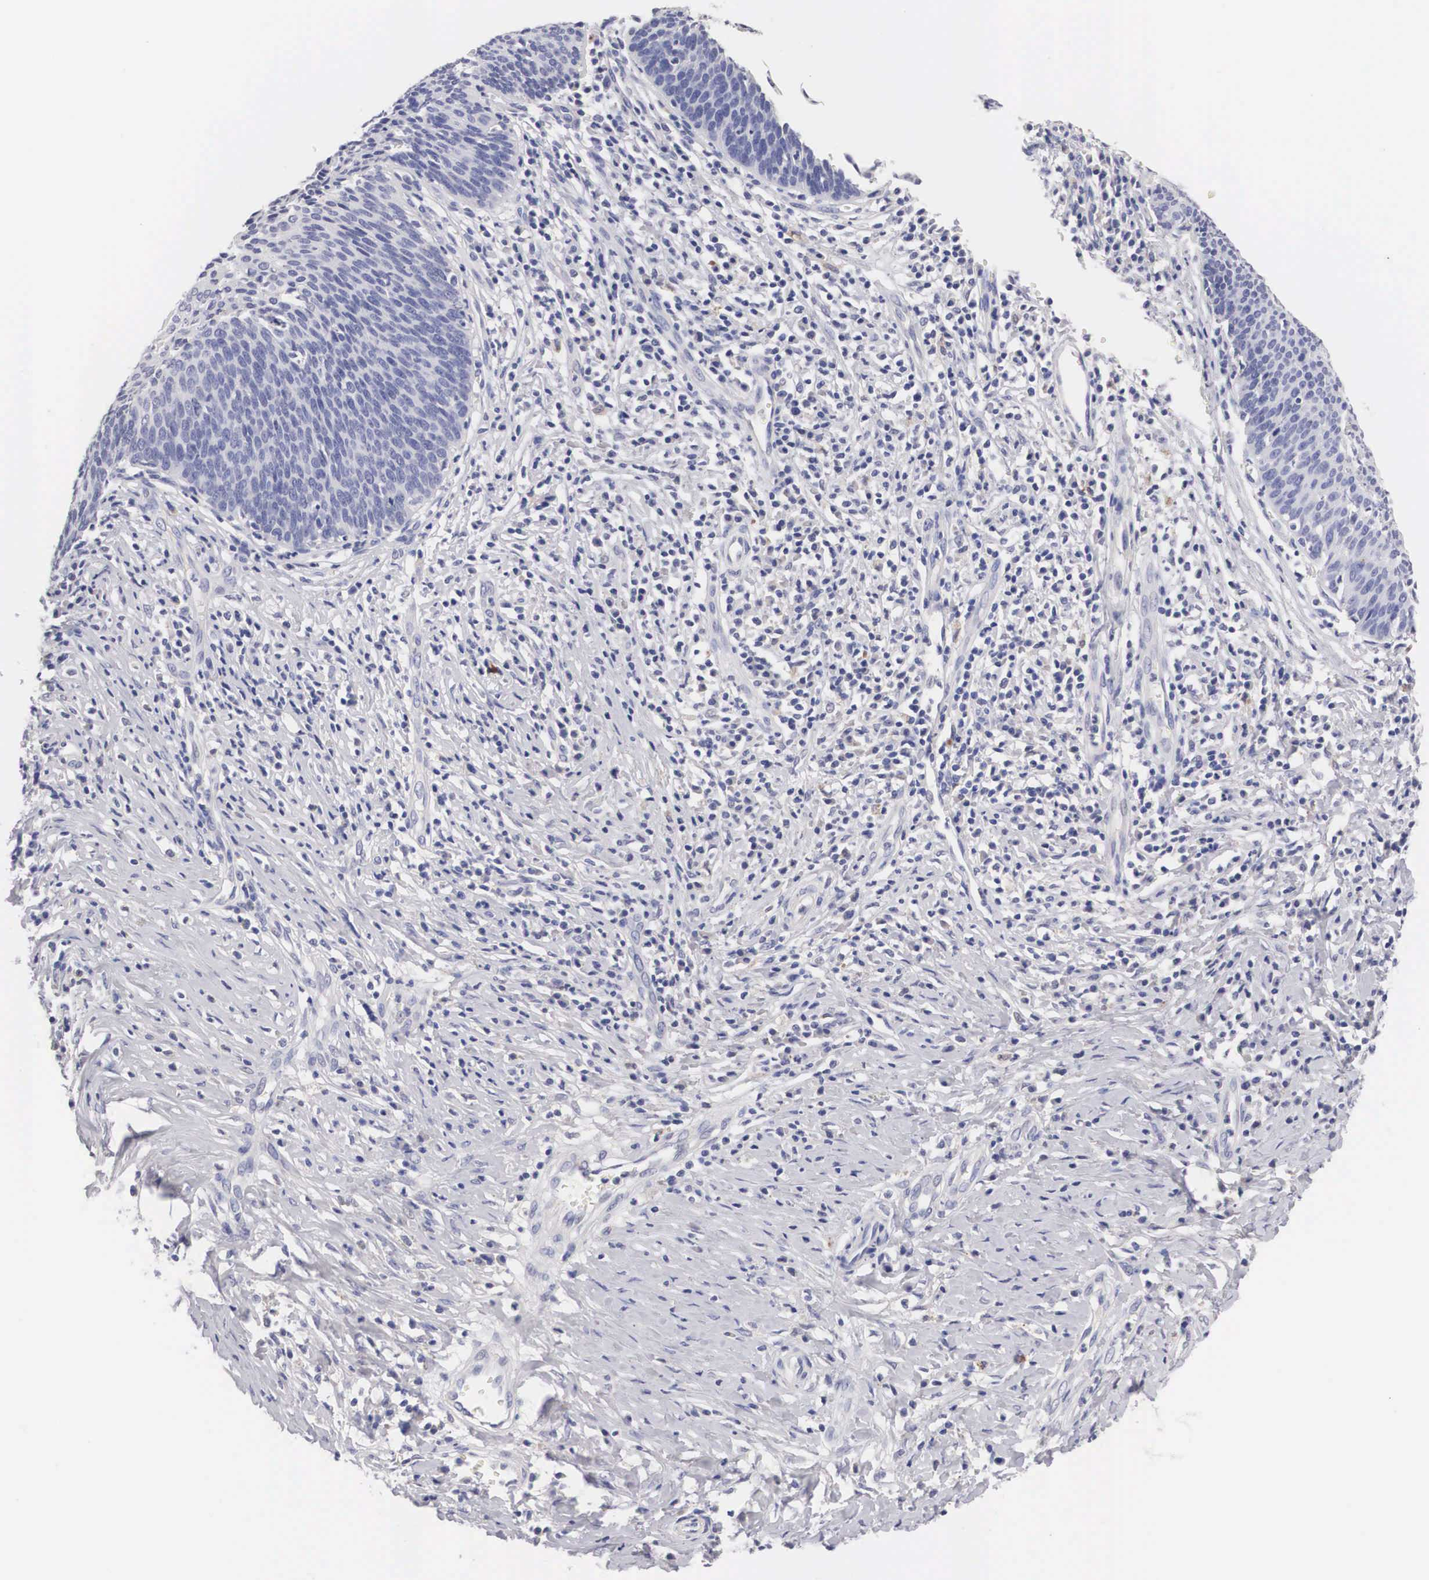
{"staining": {"intensity": "negative", "quantity": "none", "location": "none"}, "tissue": "cervical cancer", "cell_type": "Tumor cells", "image_type": "cancer", "snomed": [{"axis": "morphology", "description": "Squamous cell carcinoma, NOS"}, {"axis": "topography", "description": "Cervix"}], "caption": "DAB (3,3'-diaminobenzidine) immunohistochemical staining of cervical cancer demonstrates no significant staining in tumor cells. Nuclei are stained in blue.", "gene": "ABHD4", "patient": {"sex": "female", "age": 41}}